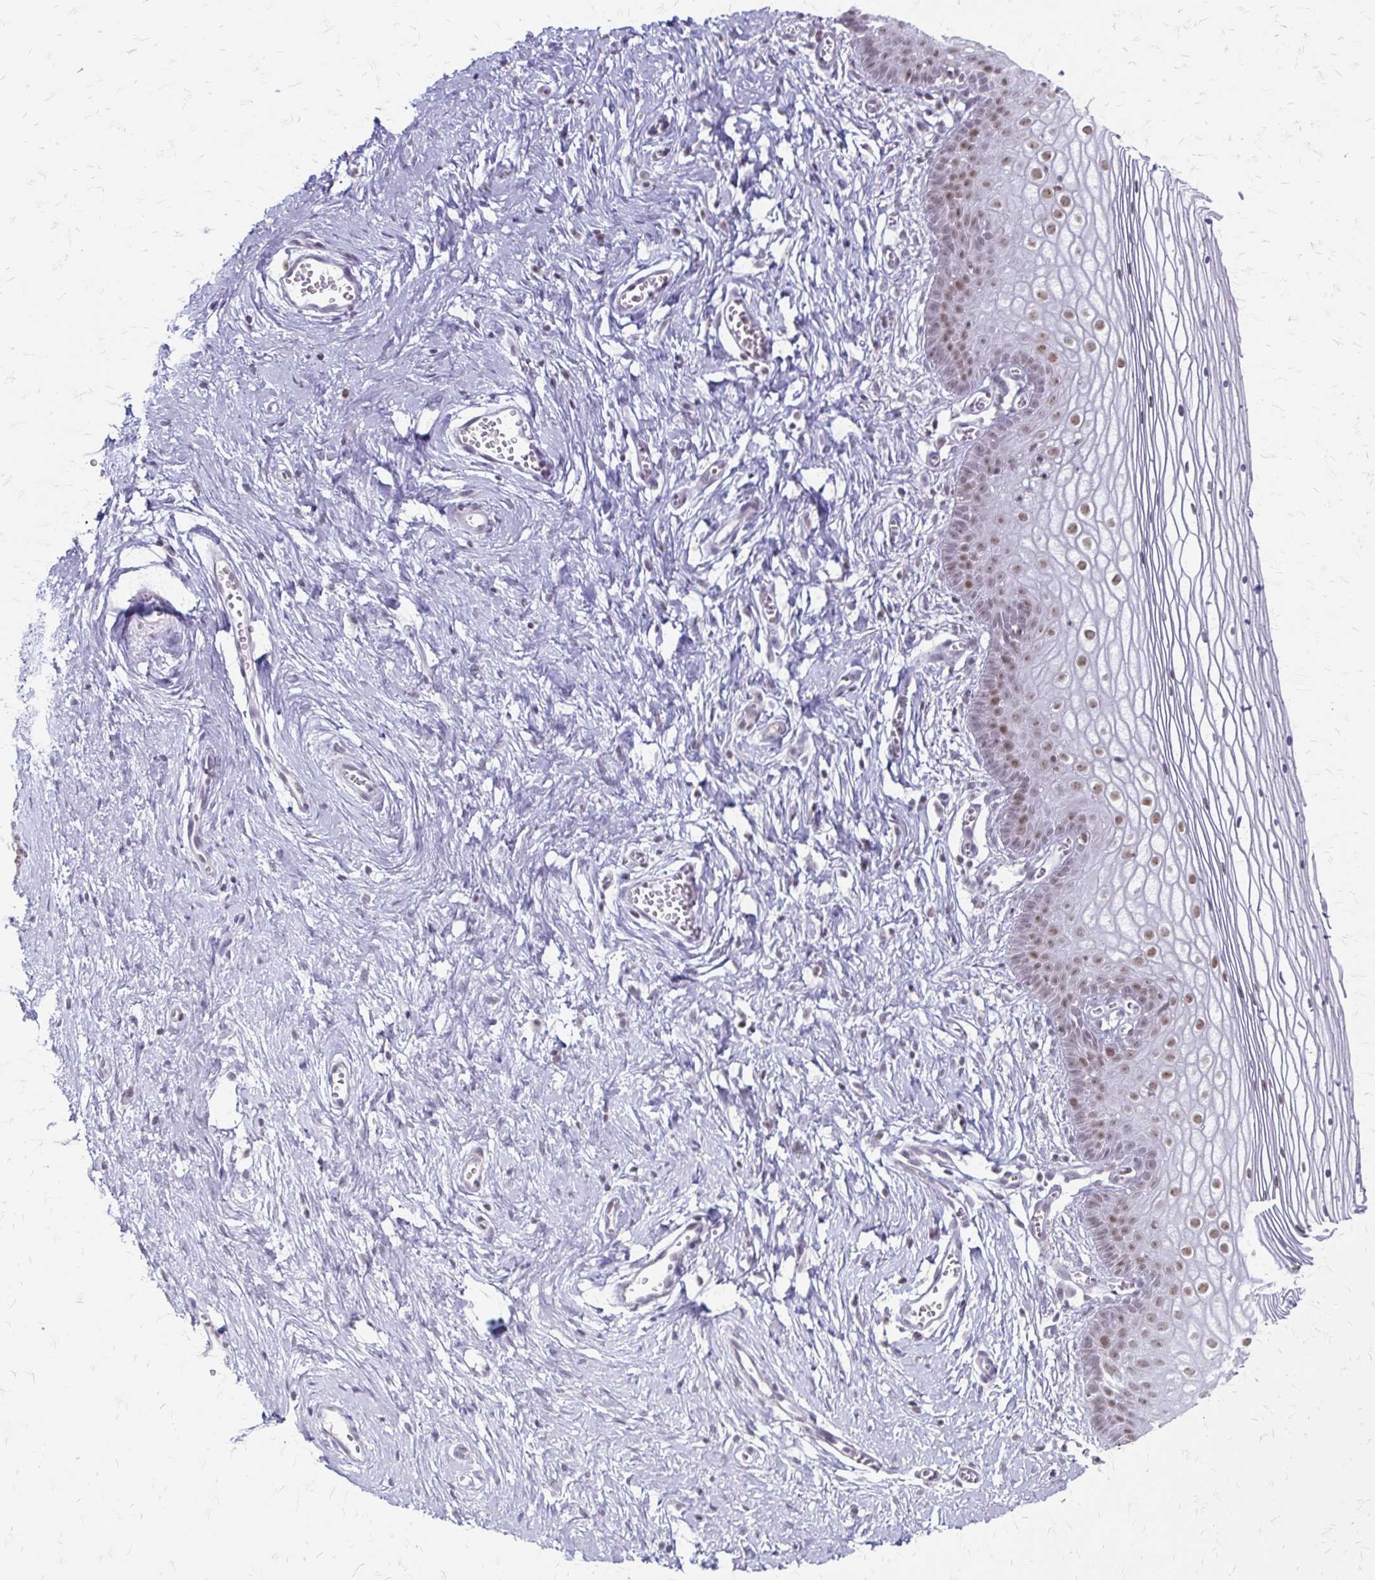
{"staining": {"intensity": "moderate", "quantity": "25%-75%", "location": "nuclear"}, "tissue": "vagina", "cell_type": "Squamous epithelial cells", "image_type": "normal", "snomed": [{"axis": "morphology", "description": "Normal tissue, NOS"}, {"axis": "topography", "description": "Vagina"}], "caption": "Immunohistochemical staining of normal vagina shows 25%-75% levels of moderate nuclear protein positivity in approximately 25%-75% of squamous epithelial cells. The staining is performed using DAB brown chromogen to label protein expression. The nuclei are counter-stained blue using hematoxylin.", "gene": "EED", "patient": {"sex": "female", "age": 56}}